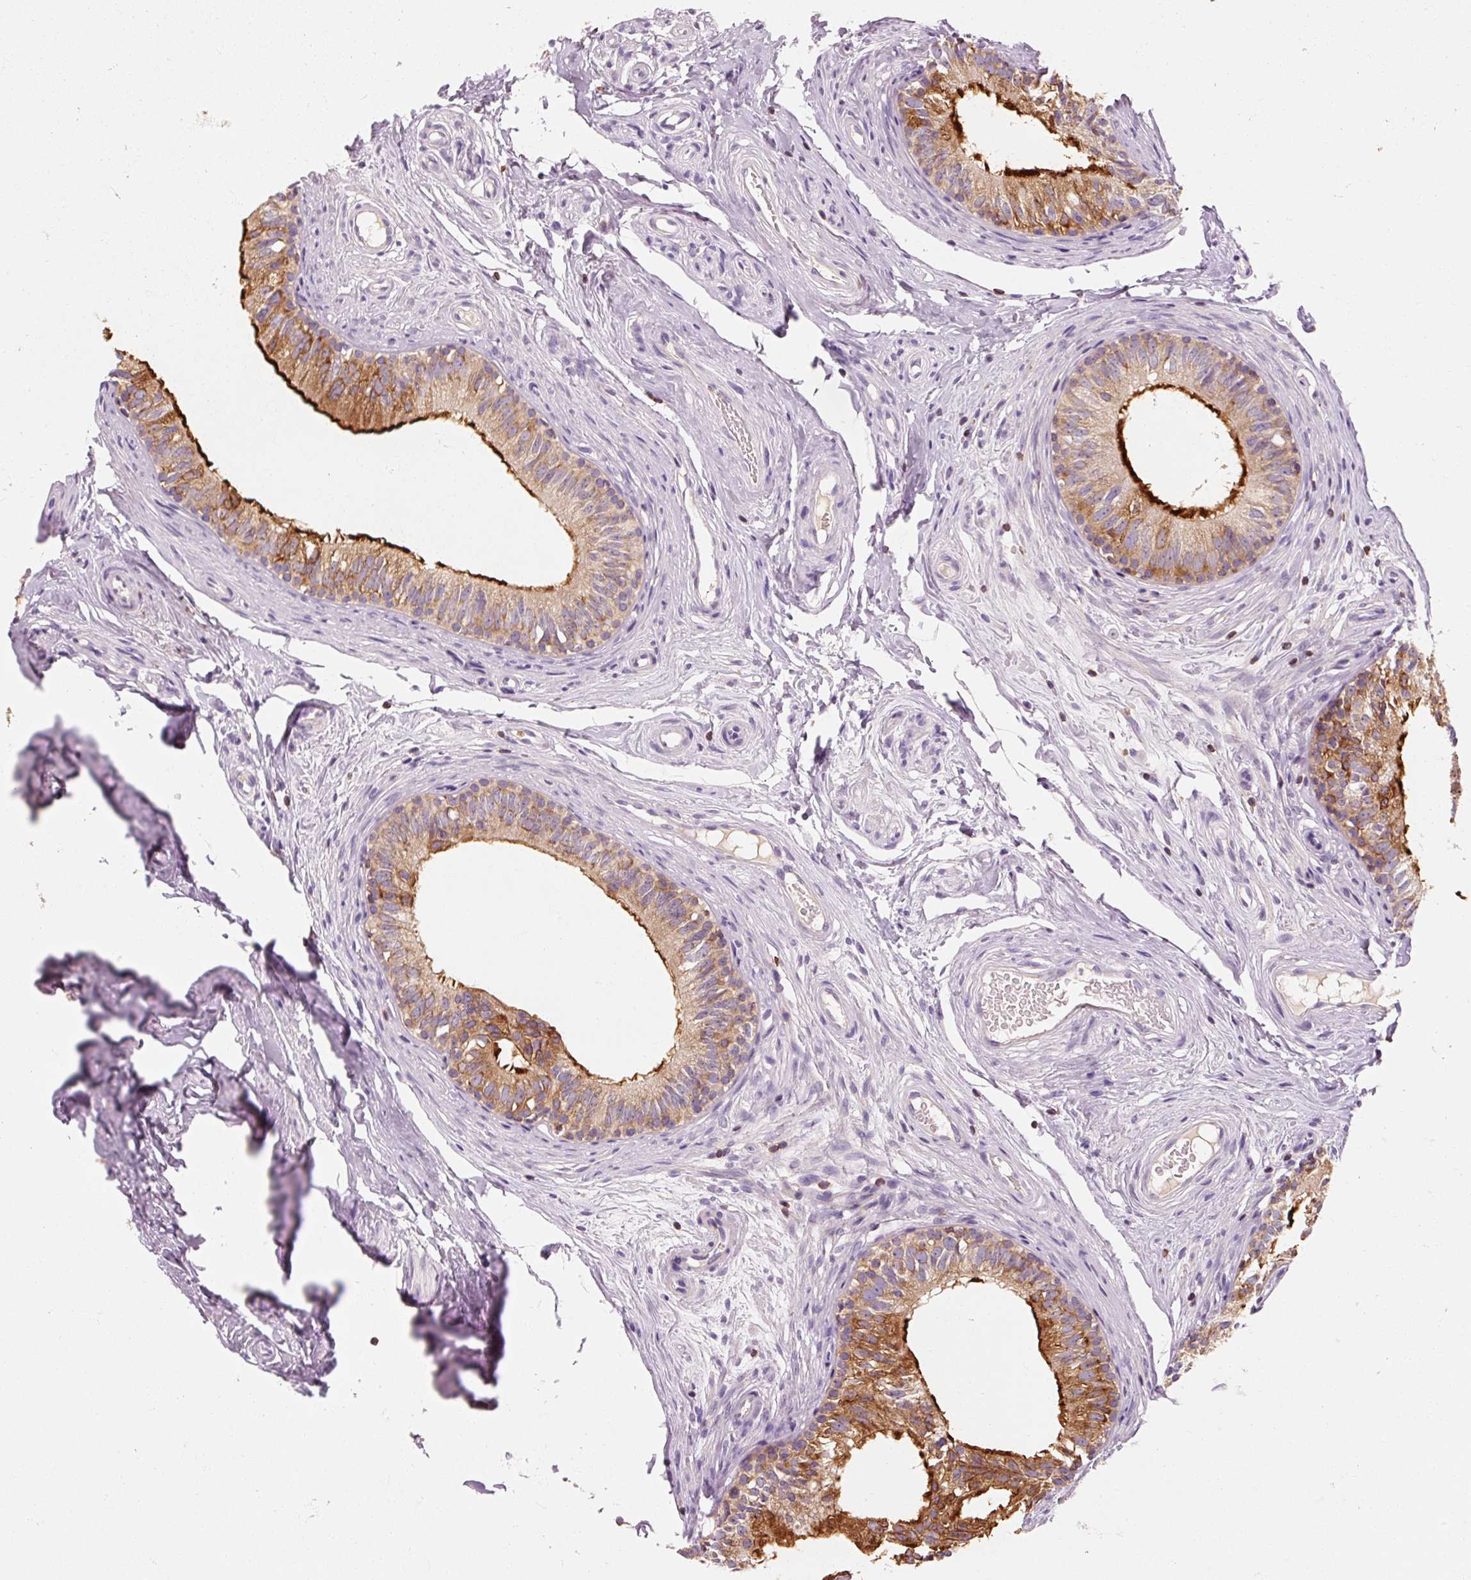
{"staining": {"intensity": "strong", "quantity": "25%-75%", "location": "cytoplasmic/membranous"}, "tissue": "epididymis", "cell_type": "Glandular cells", "image_type": "normal", "snomed": [{"axis": "morphology", "description": "Normal tissue, NOS"}, {"axis": "morphology", "description": "Seminoma, NOS"}, {"axis": "topography", "description": "Testis"}, {"axis": "topography", "description": "Epididymis"}], "caption": "Approximately 25%-75% of glandular cells in normal human epididymis show strong cytoplasmic/membranous protein staining as visualized by brown immunohistochemical staining.", "gene": "OR8K1", "patient": {"sex": "male", "age": 45}}